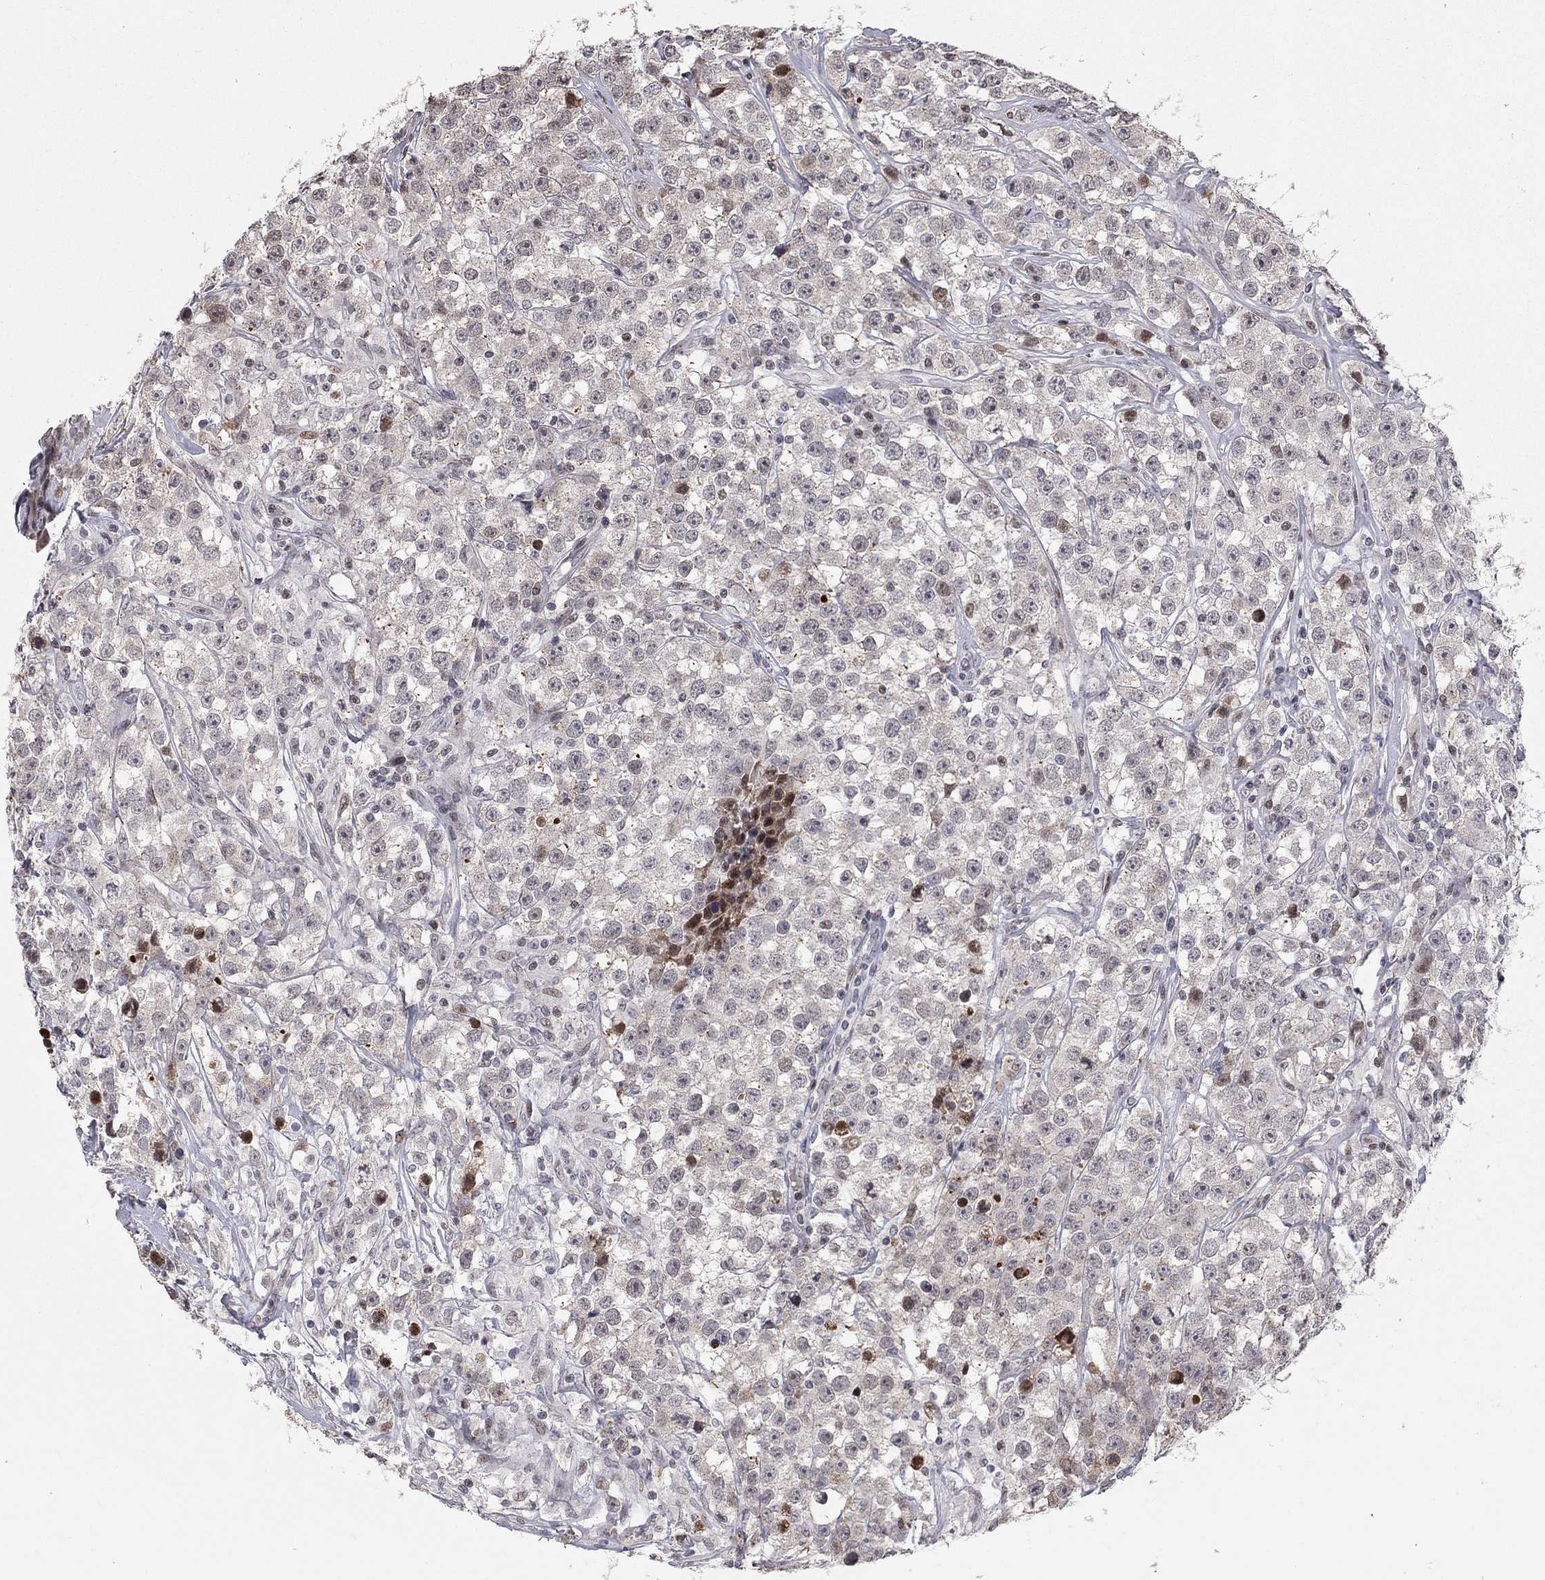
{"staining": {"intensity": "strong", "quantity": "<25%", "location": "nuclear"}, "tissue": "testis cancer", "cell_type": "Tumor cells", "image_type": "cancer", "snomed": [{"axis": "morphology", "description": "Seminoma, NOS"}, {"axis": "topography", "description": "Testis"}], "caption": "Immunohistochemistry staining of testis cancer, which reveals medium levels of strong nuclear staining in about <25% of tumor cells indicating strong nuclear protein positivity. The staining was performed using DAB (brown) for protein detection and nuclei were counterstained in hematoxylin (blue).", "gene": "HDAC3", "patient": {"sex": "male", "age": 59}}